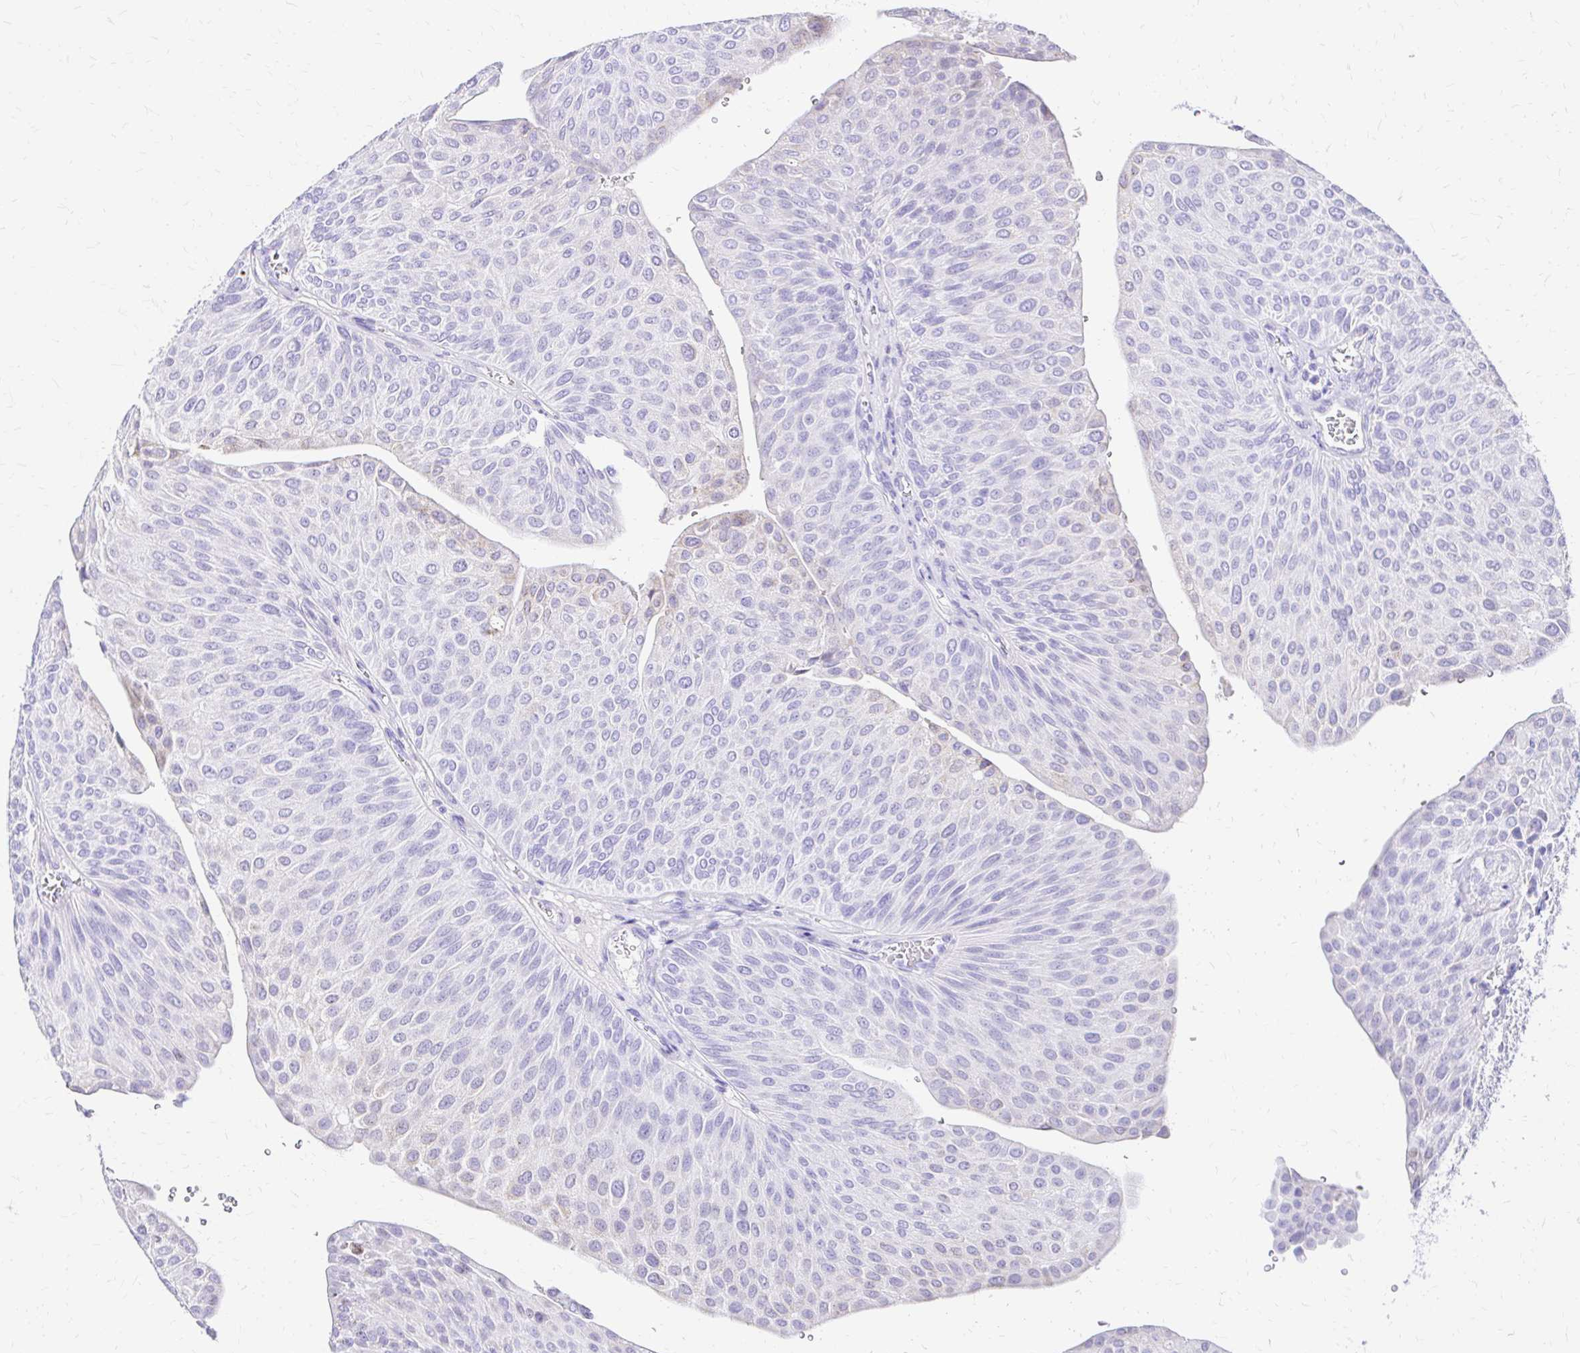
{"staining": {"intensity": "negative", "quantity": "none", "location": "none"}, "tissue": "urothelial cancer", "cell_type": "Tumor cells", "image_type": "cancer", "snomed": [{"axis": "morphology", "description": "Urothelial carcinoma, NOS"}, {"axis": "topography", "description": "Urinary bladder"}], "caption": "The image exhibits no significant positivity in tumor cells of transitional cell carcinoma. (Brightfield microscopy of DAB (3,3'-diaminobenzidine) immunohistochemistry (IHC) at high magnification).", "gene": "S100G", "patient": {"sex": "male", "age": 67}}